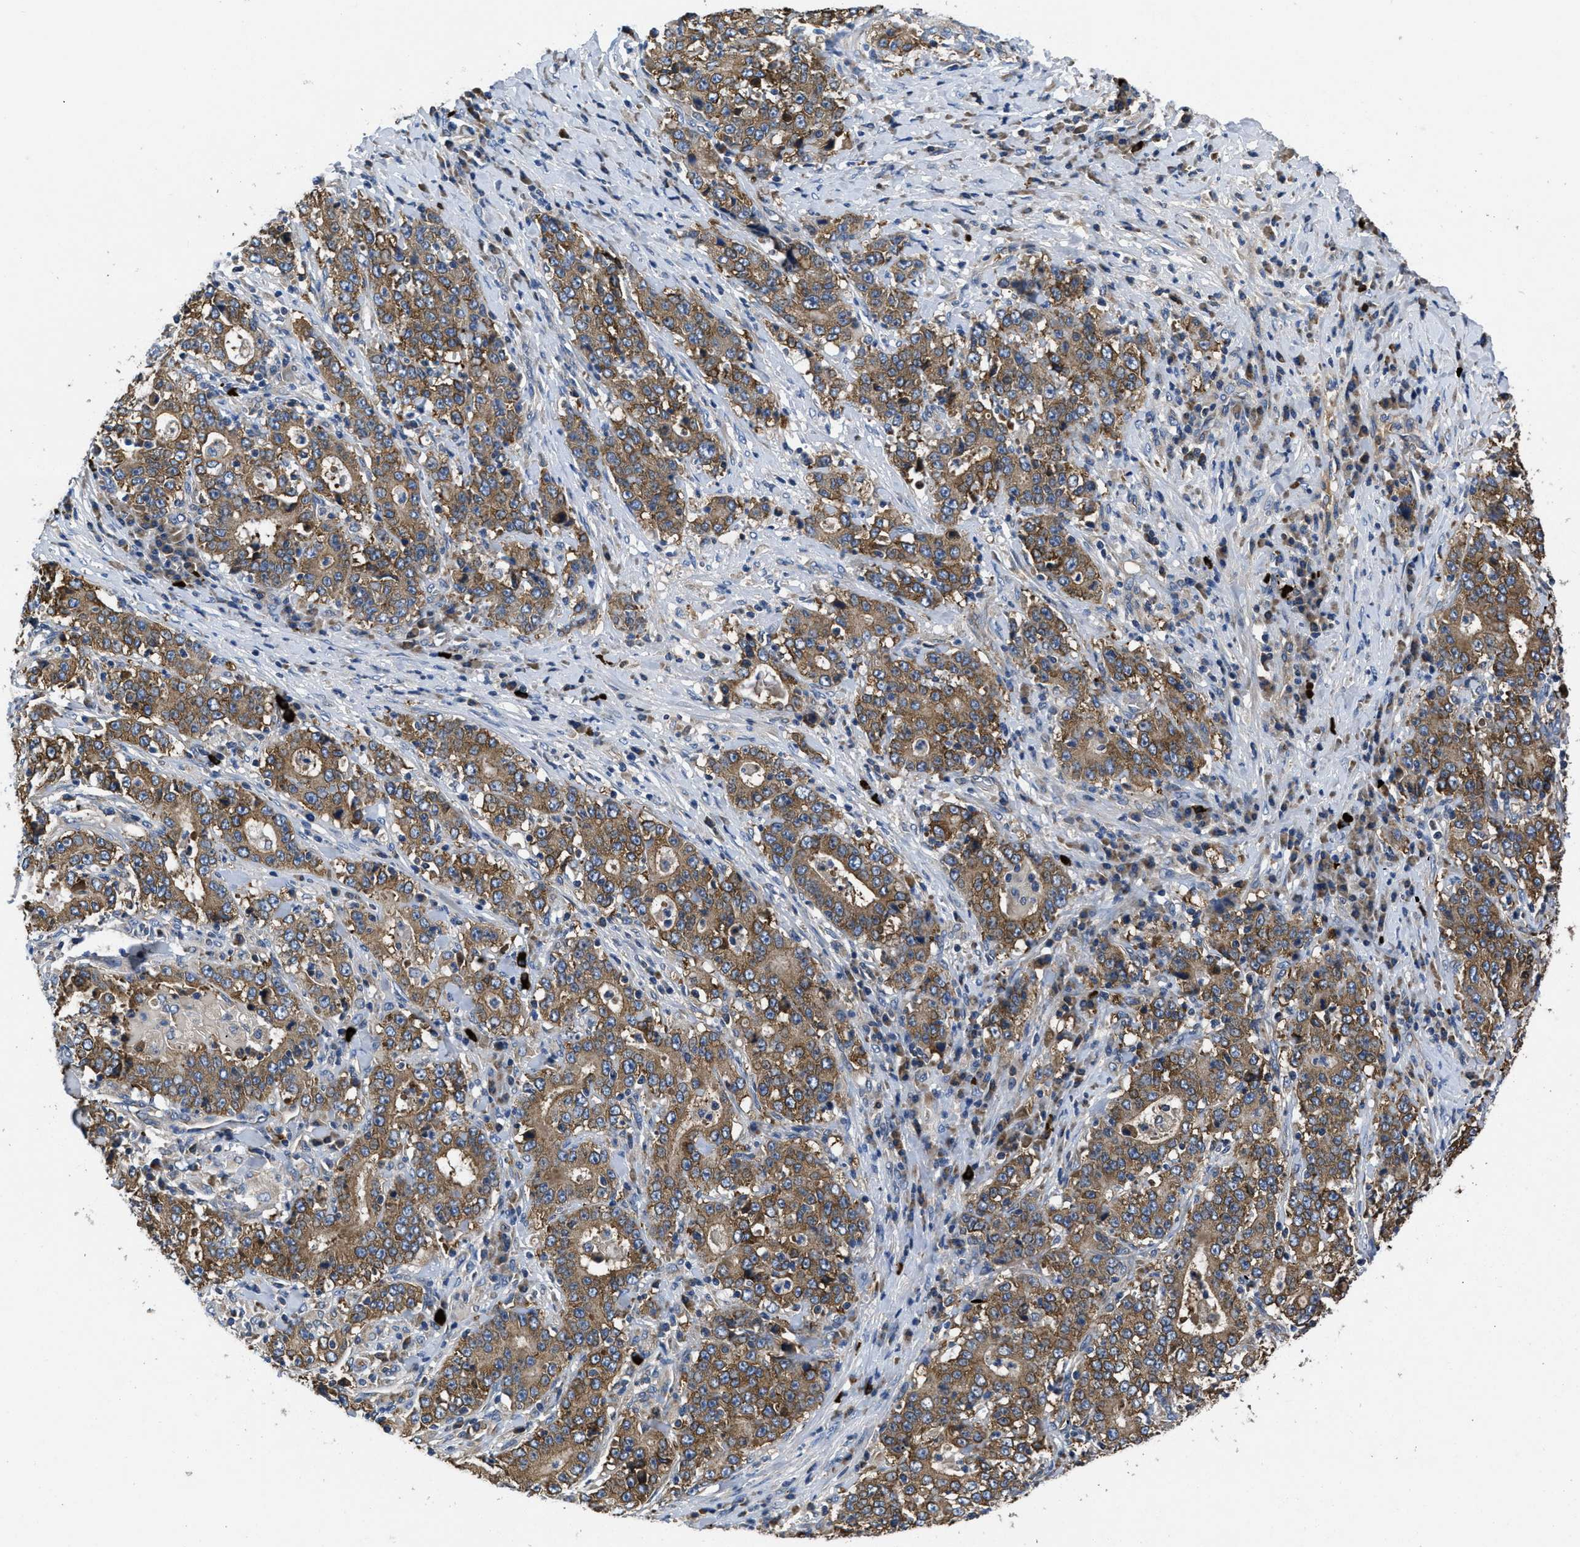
{"staining": {"intensity": "moderate", "quantity": ">75%", "location": "cytoplasmic/membranous"}, "tissue": "stomach cancer", "cell_type": "Tumor cells", "image_type": "cancer", "snomed": [{"axis": "morphology", "description": "Normal tissue, NOS"}, {"axis": "morphology", "description": "Adenocarcinoma, NOS"}, {"axis": "topography", "description": "Stomach, upper"}, {"axis": "topography", "description": "Stomach"}], "caption": "Immunohistochemistry (IHC) of stomach adenocarcinoma exhibits medium levels of moderate cytoplasmic/membranous positivity in about >75% of tumor cells.", "gene": "GALK1", "patient": {"sex": "male", "age": 59}}